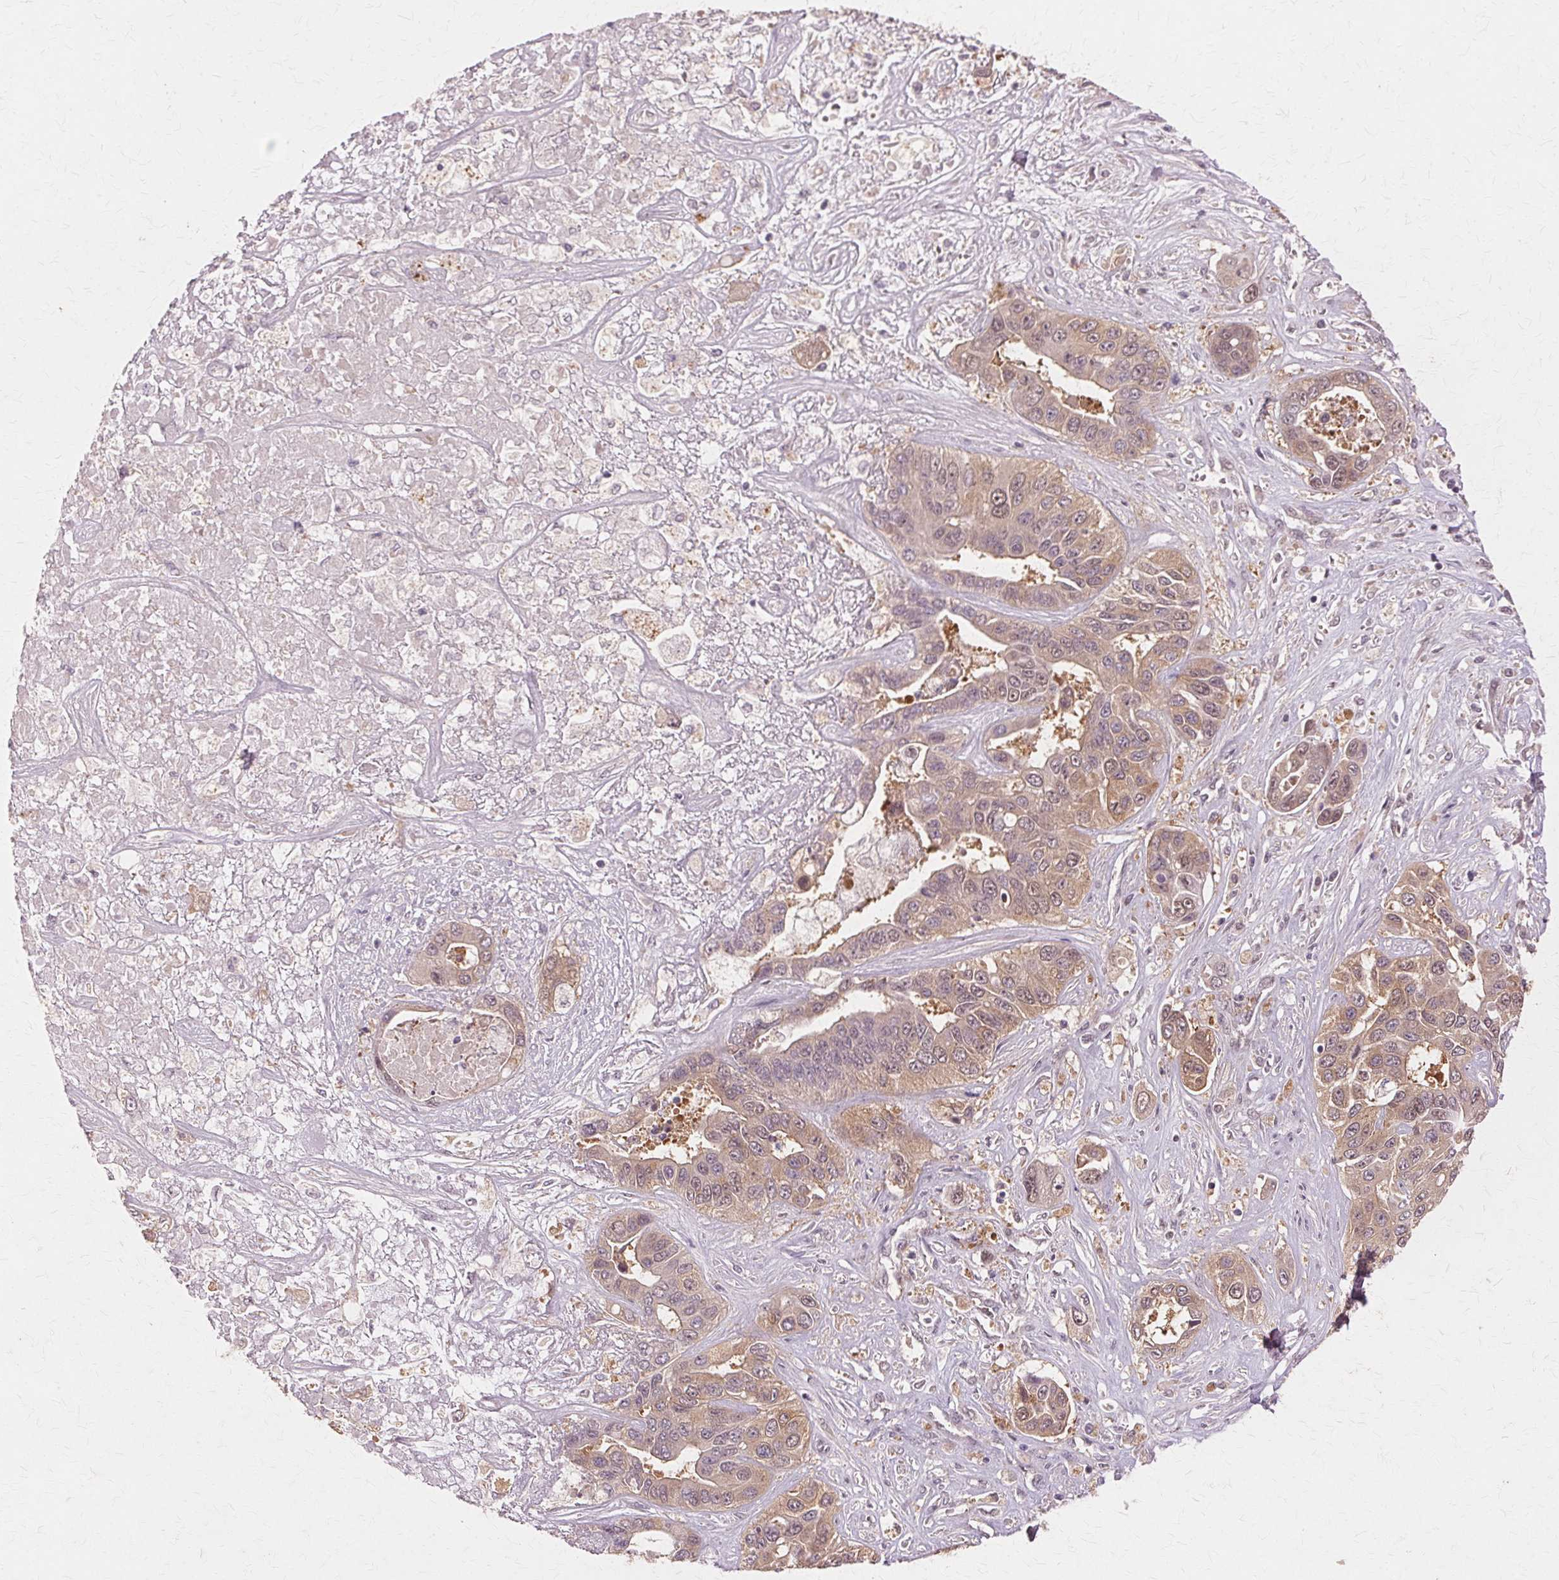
{"staining": {"intensity": "weak", "quantity": ">75%", "location": "cytoplasmic/membranous,nuclear"}, "tissue": "liver cancer", "cell_type": "Tumor cells", "image_type": "cancer", "snomed": [{"axis": "morphology", "description": "Cholangiocarcinoma"}, {"axis": "topography", "description": "Liver"}], "caption": "The histopathology image shows staining of liver cancer (cholangiocarcinoma), revealing weak cytoplasmic/membranous and nuclear protein expression (brown color) within tumor cells.", "gene": "PRMT5", "patient": {"sex": "female", "age": 52}}